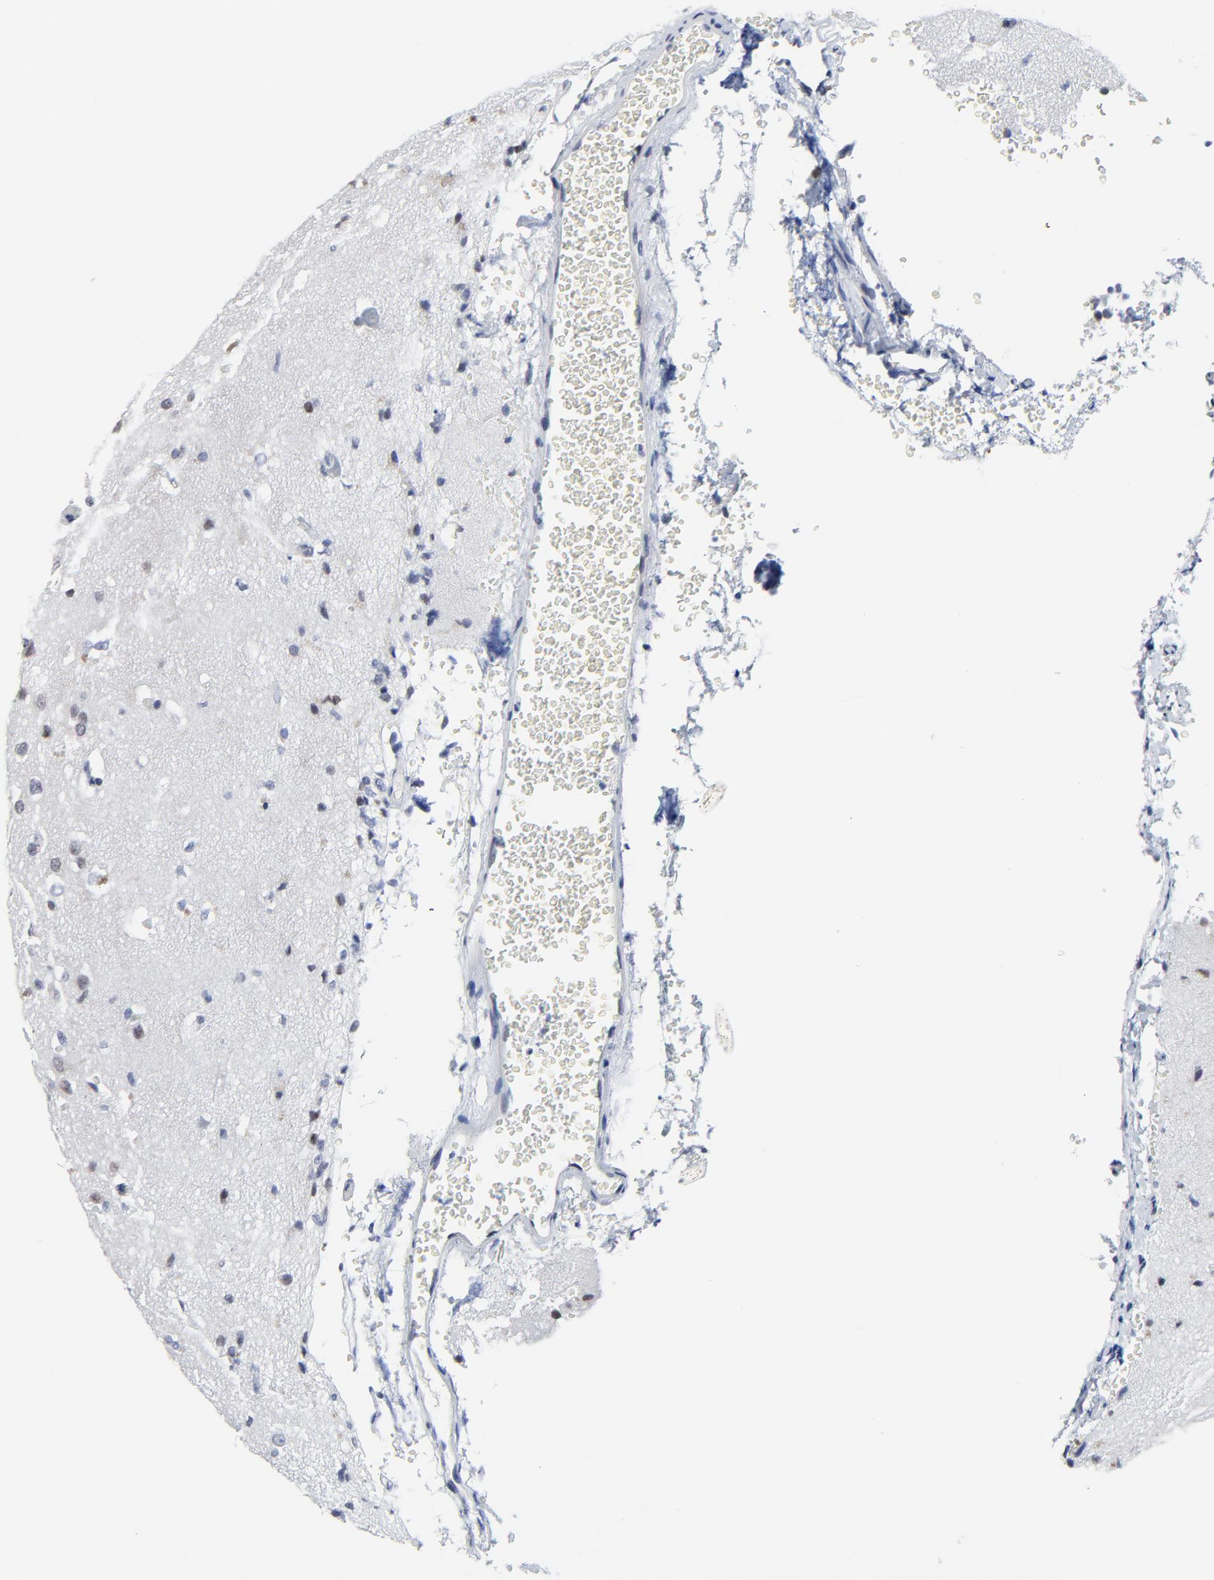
{"staining": {"intensity": "weak", "quantity": "<25%", "location": "nuclear"}, "tissue": "glioma", "cell_type": "Tumor cells", "image_type": "cancer", "snomed": [{"axis": "morphology", "description": "Glioma, malignant, High grade"}, {"axis": "topography", "description": "Brain"}], "caption": "Immunohistochemistry histopathology image of neoplastic tissue: glioma stained with DAB (3,3'-diaminobenzidine) demonstrates no significant protein staining in tumor cells.", "gene": "ZNF589", "patient": {"sex": "male", "age": 68}}